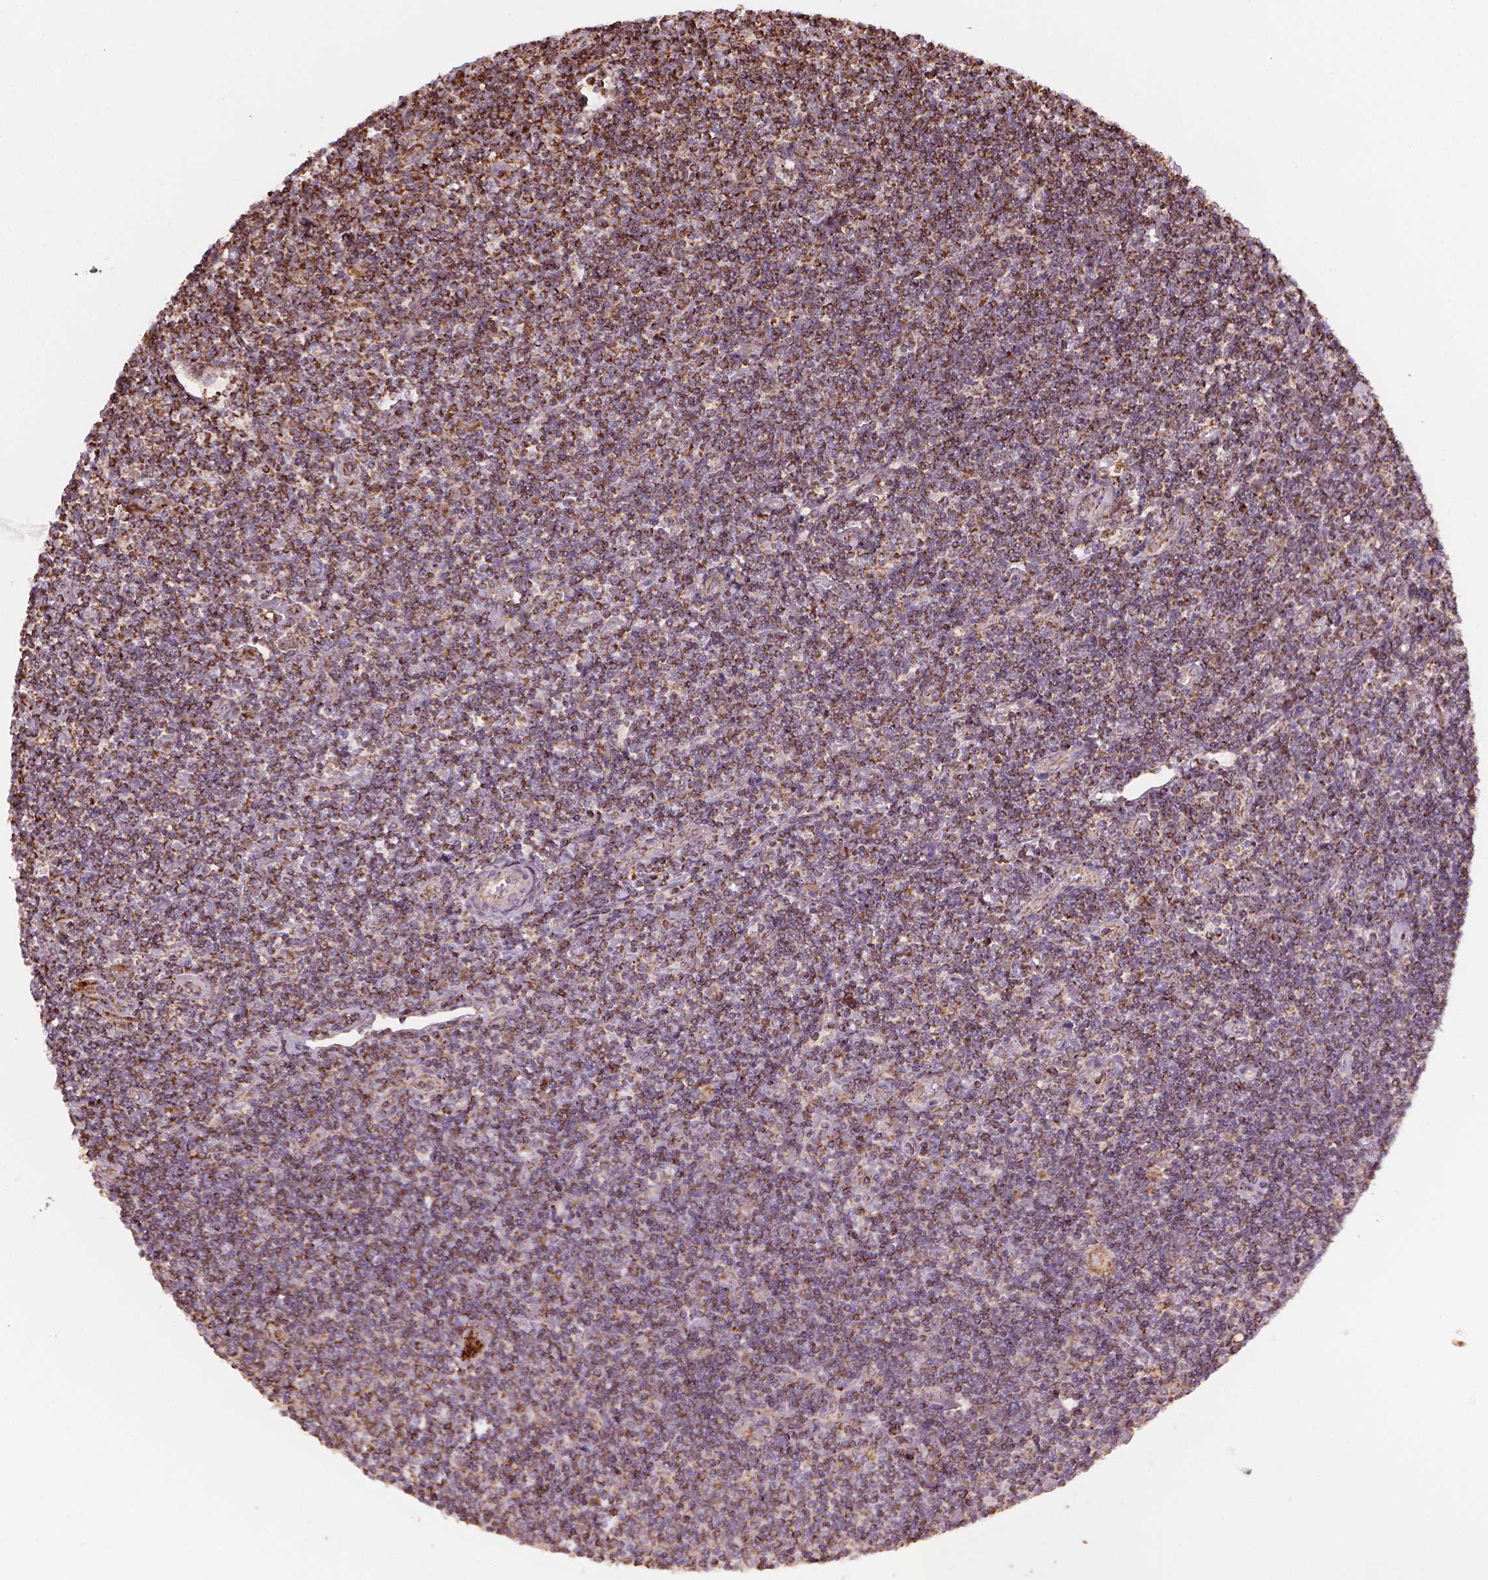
{"staining": {"intensity": "moderate", "quantity": ">75%", "location": "cytoplasmic/membranous"}, "tissue": "lymphoma", "cell_type": "Tumor cells", "image_type": "cancer", "snomed": [{"axis": "morphology", "description": "Hodgkin's disease, NOS"}, {"axis": "topography", "description": "Lymph node"}], "caption": "A photomicrograph of Hodgkin's disease stained for a protein shows moderate cytoplasmic/membranous brown staining in tumor cells. (Stains: DAB (3,3'-diaminobenzidine) in brown, nuclei in blue, Microscopy: brightfield microscopy at high magnification).", "gene": "HS3ST3A1", "patient": {"sex": "male", "age": 40}}